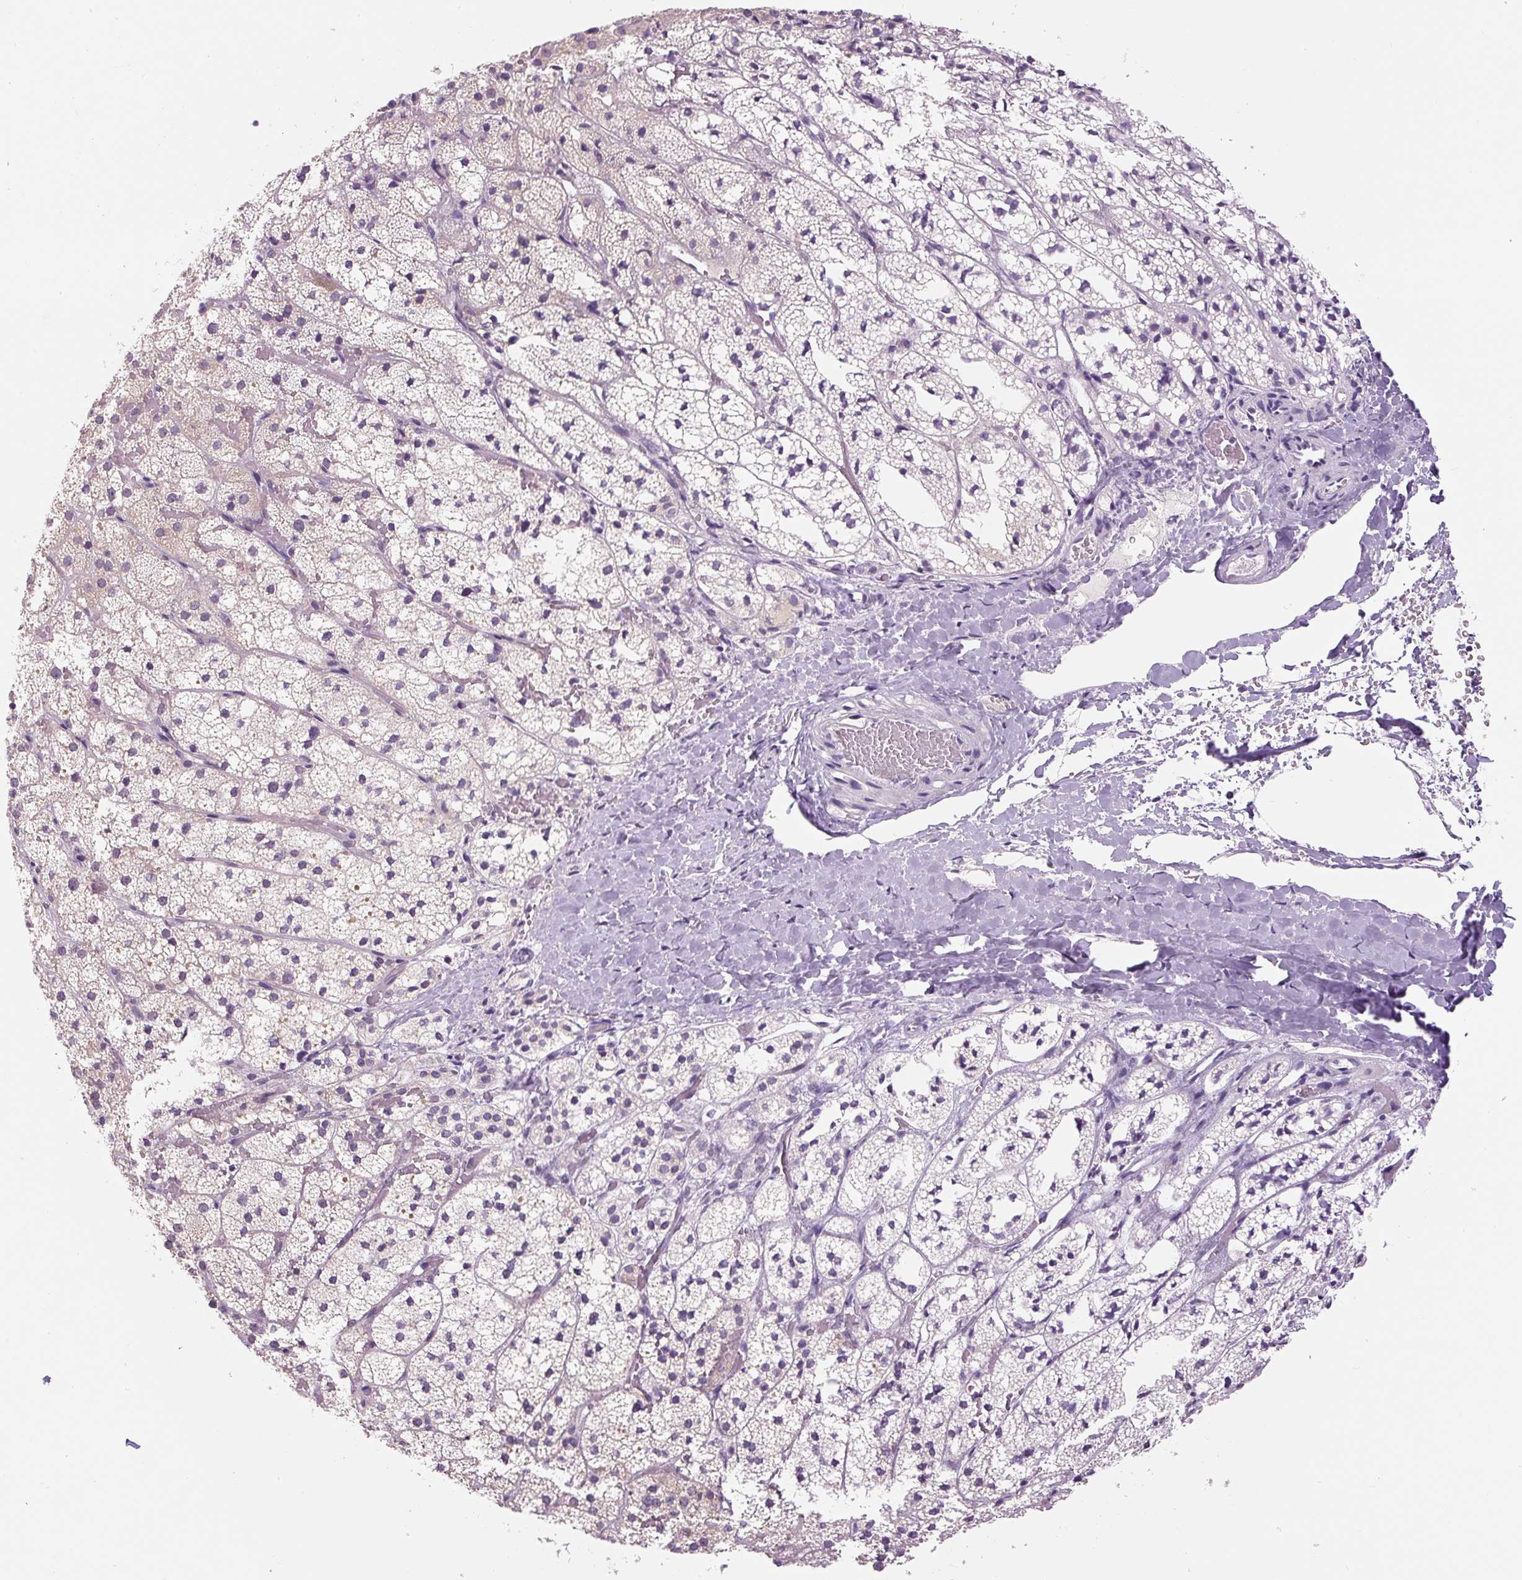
{"staining": {"intensity": "negative", "quantity": "none", "location": "none"}, "tissue": "adrenal gland", "cell_type": "Glandular cells", "image_type": "normal", "snomed": [{"axis": "morphology", "description": "Normal tissue, NOS"}, {"axis": "topography", "description": "Adrenal gland"}], "caption": "This is an immunohistochemistry (IHC) photomicrograph of unremarkable adrenal gland. There is no positivity in glandular cells.", "gene": "FABP7", "patient": {"sex": "male", "age": 53}}